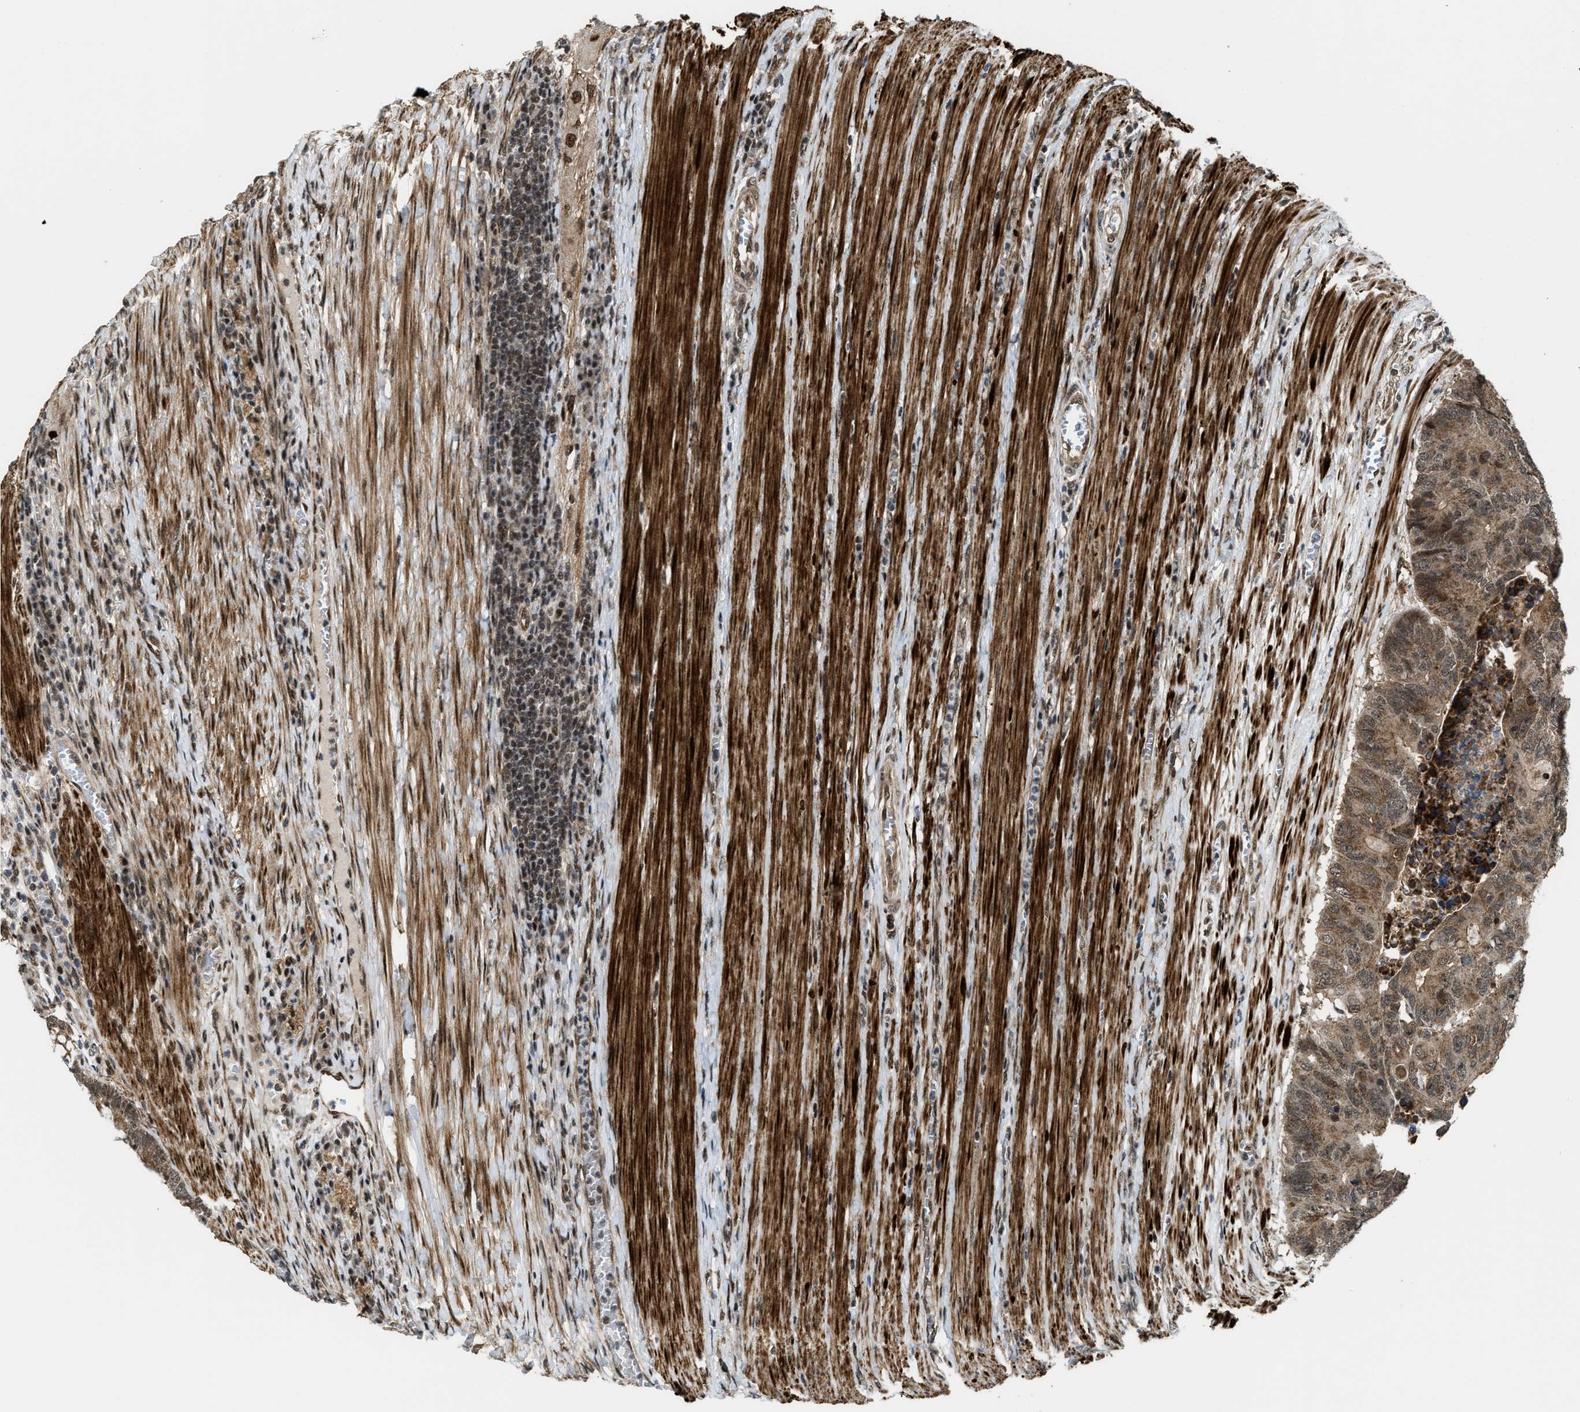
{"staining": {"intensity": "moderate", "quantity": ">75%", "location": "cytoplasmic/membranous"}, "tissue": "colorectal cancer", "cell_type": "Tumor cells", "image_type": "cancer", "snomed": [{"axis": "morphology", "description": "Adenocarcinoma, NOS"}, {"axis": "topography", "description": "Colon"}], "caption": "Immunohistochemical staining of human colorectal cancer (adenocarcinoma) reveals moderate cytoplasmic/membranous protein expression in about >75% of tumor cells.", "gene": "ZNF250", "patient": {"sex": "male", "age": 87}}